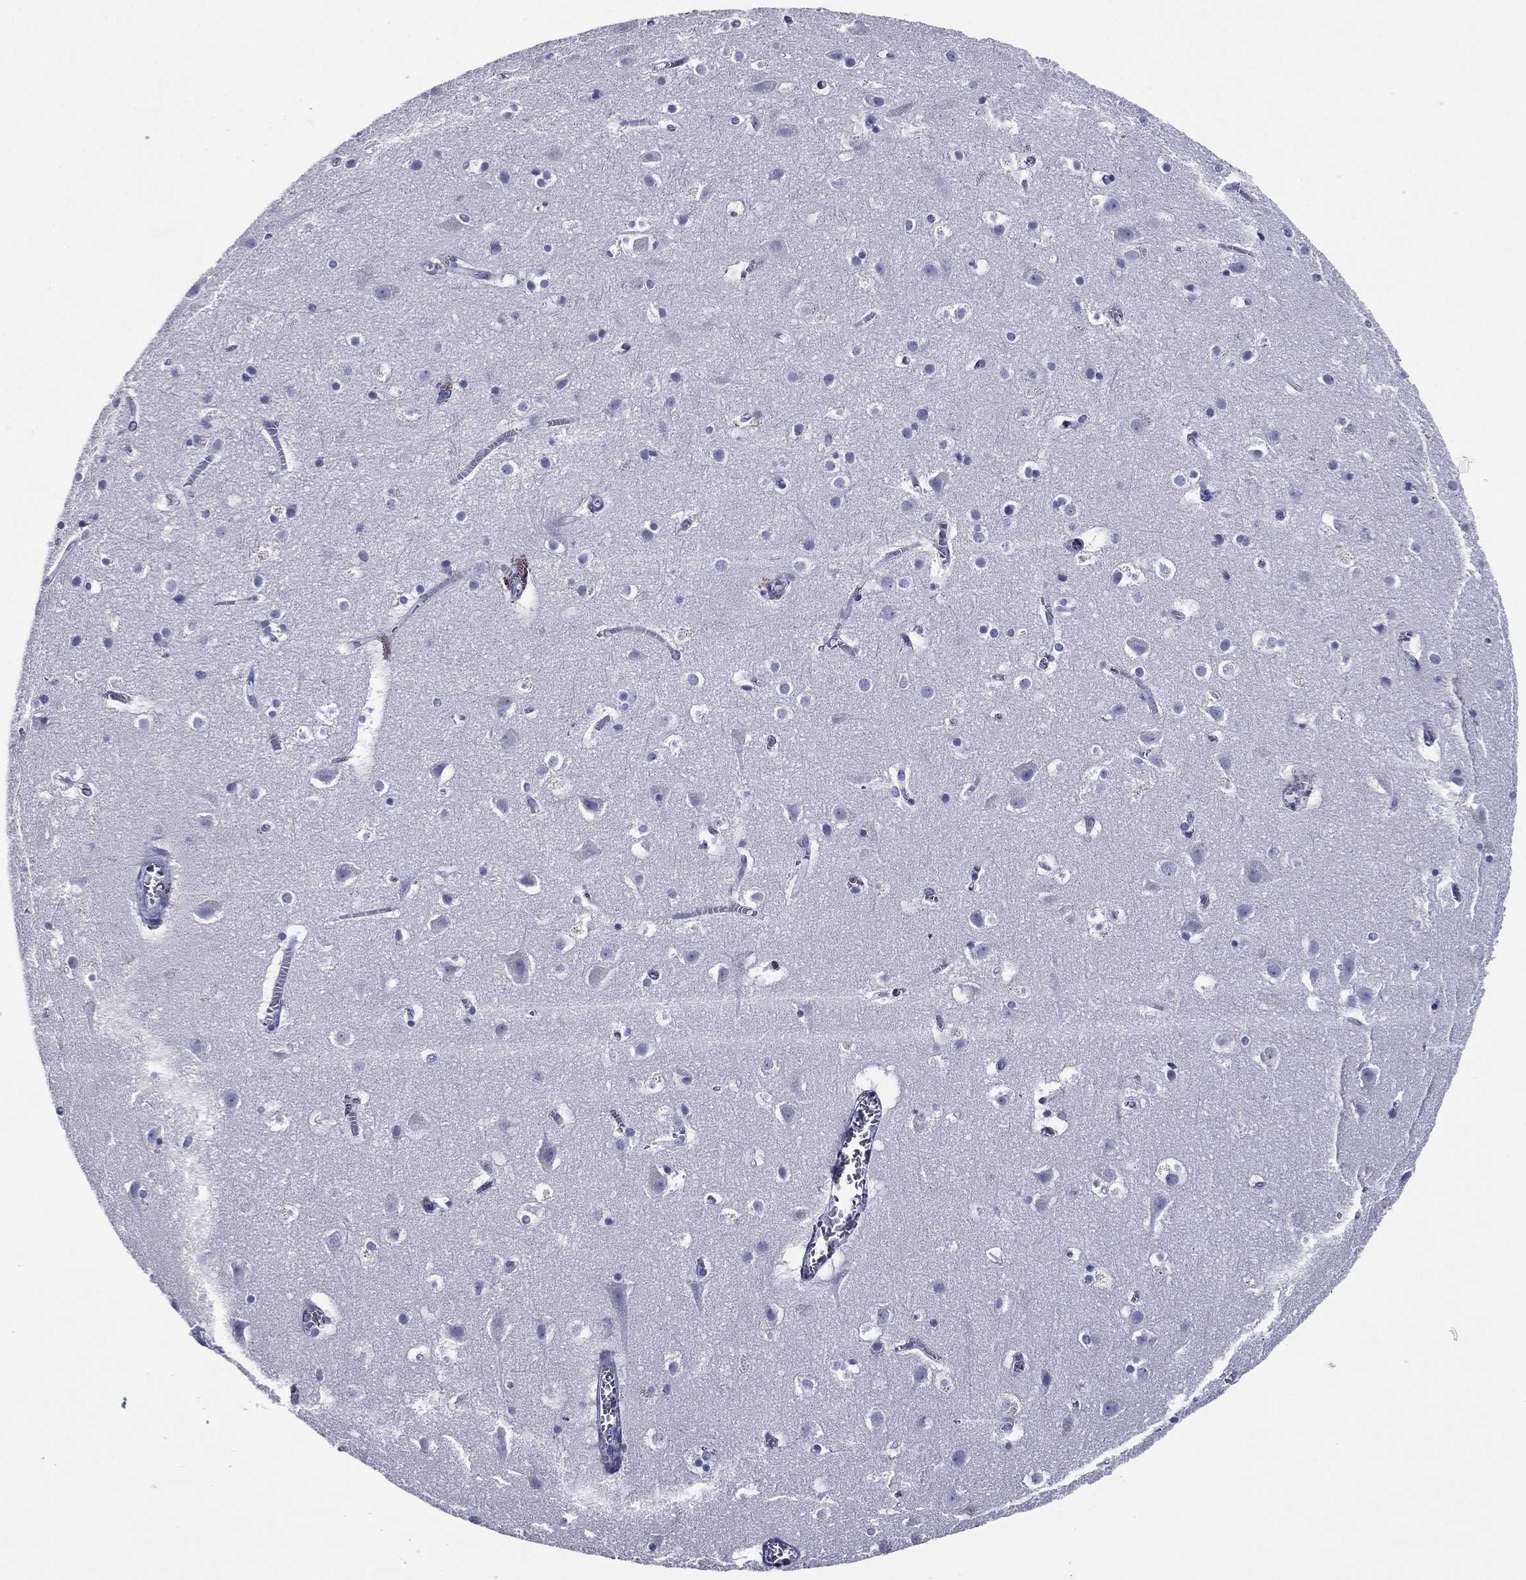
{"staining": {"intensity": "negative", "quantity": "none", "location": "none"}, "tissue": "cerebral cortex", "cell_type": "Endothelial cells", "image_type": "normal", "snomed": [{"axis": "morphology", "description": "Normal tissue, NOS"}, {"axis": "topography", "description": "Cerebral cortex"}], "caption": "IHC of unremarkable human cerebral cortex reveals no expression in endothelial cells.", "gene": "ACE2", "patient": {"sex": "male", "age": 59}}